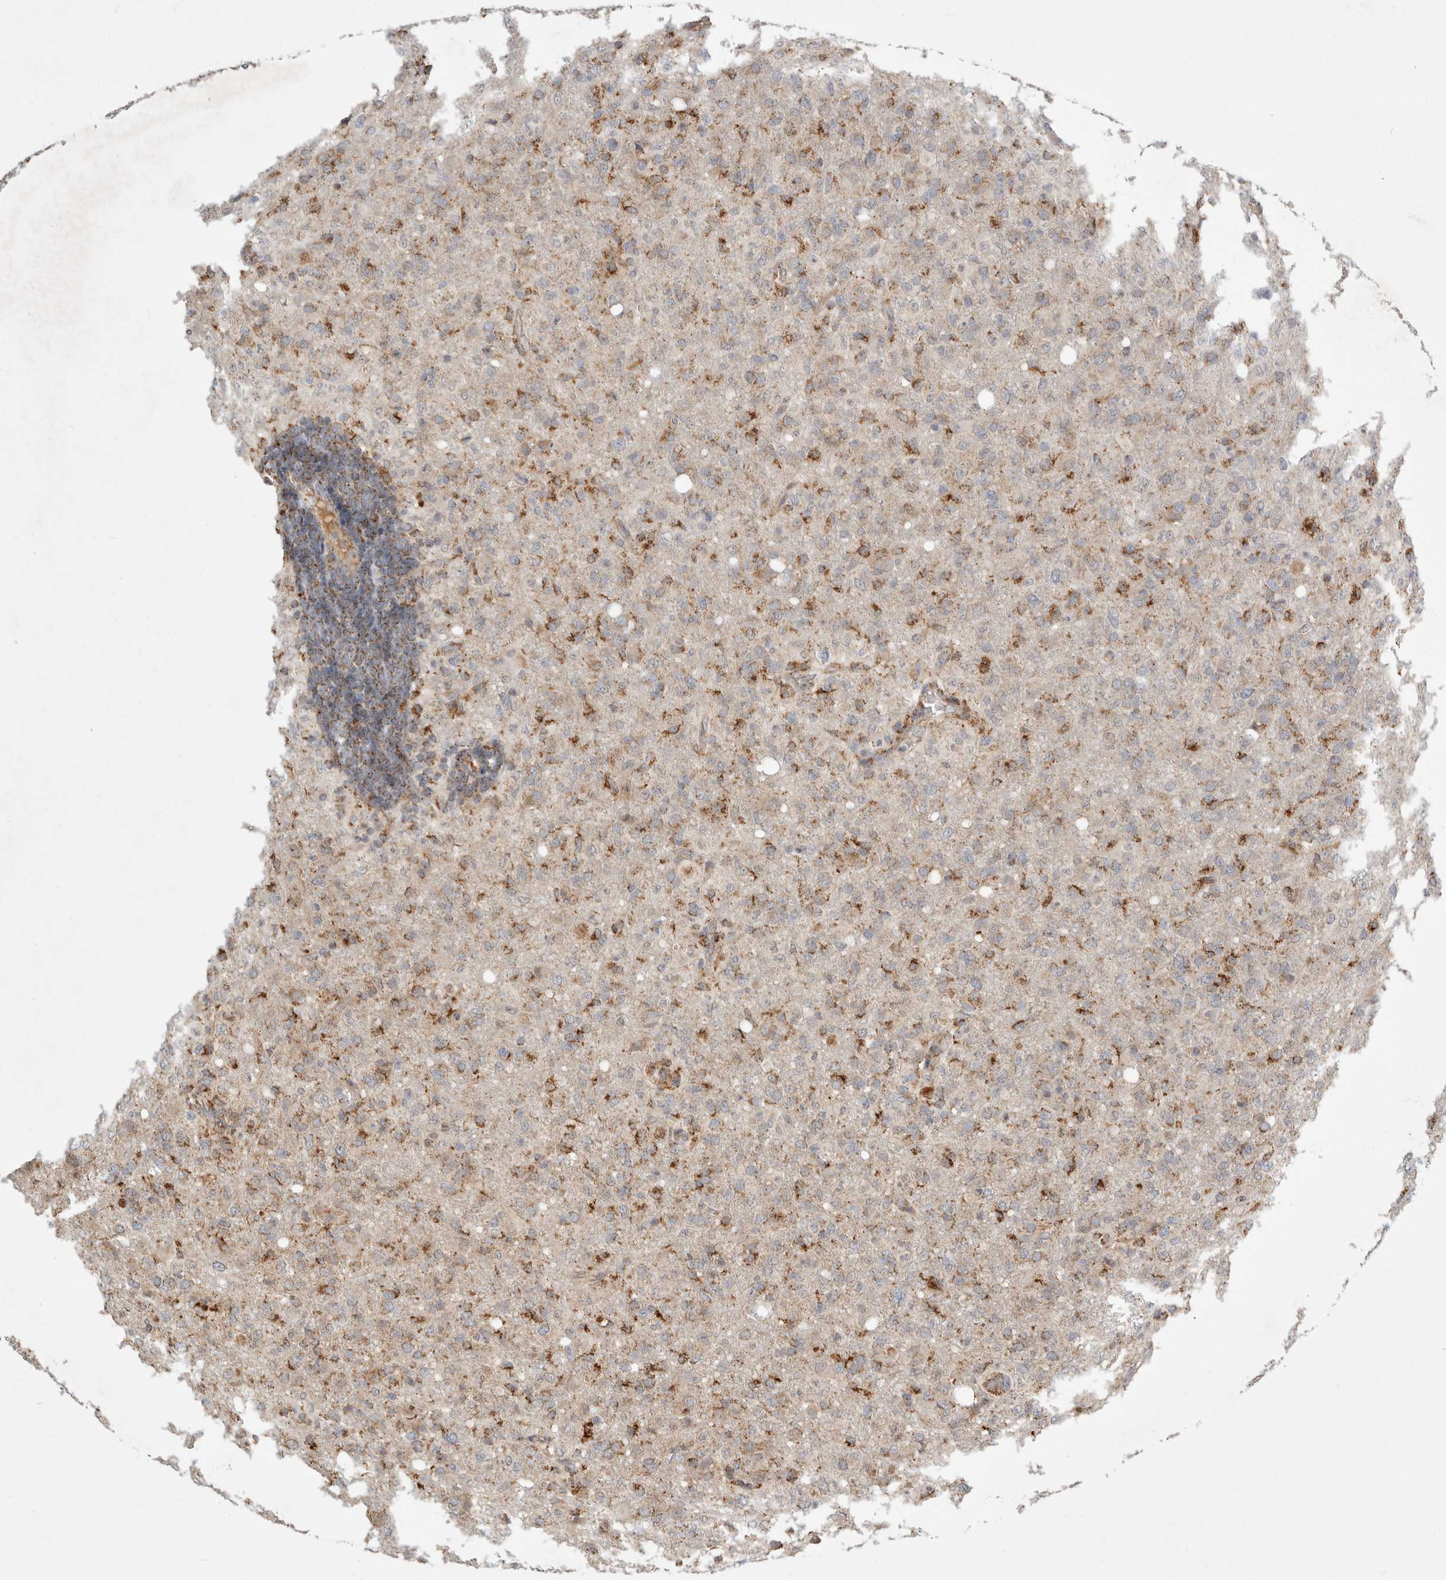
{"staining": {"intensity": "moderate", "quantity": "25%-75%", "location": "cytoplasmic/membranous"}, "tissue": "glioma", "cell_type": "Tumor cells", "image_type": "cancer", "snomed": [{"axis": "morphology", "description": "Glioma, malignant, High grade"}, {"axis": "topography", "description": "Brain"}], "caption": "Brown immunohistochemical staining in malignant high-grade glioma shows moderate cytoplasmic/membranous positivity in about 25%-75% of tumor cells. Nuclei are stained in blue.", "gene": "HROB", "patient": {"sex": "female", "age": 57}}